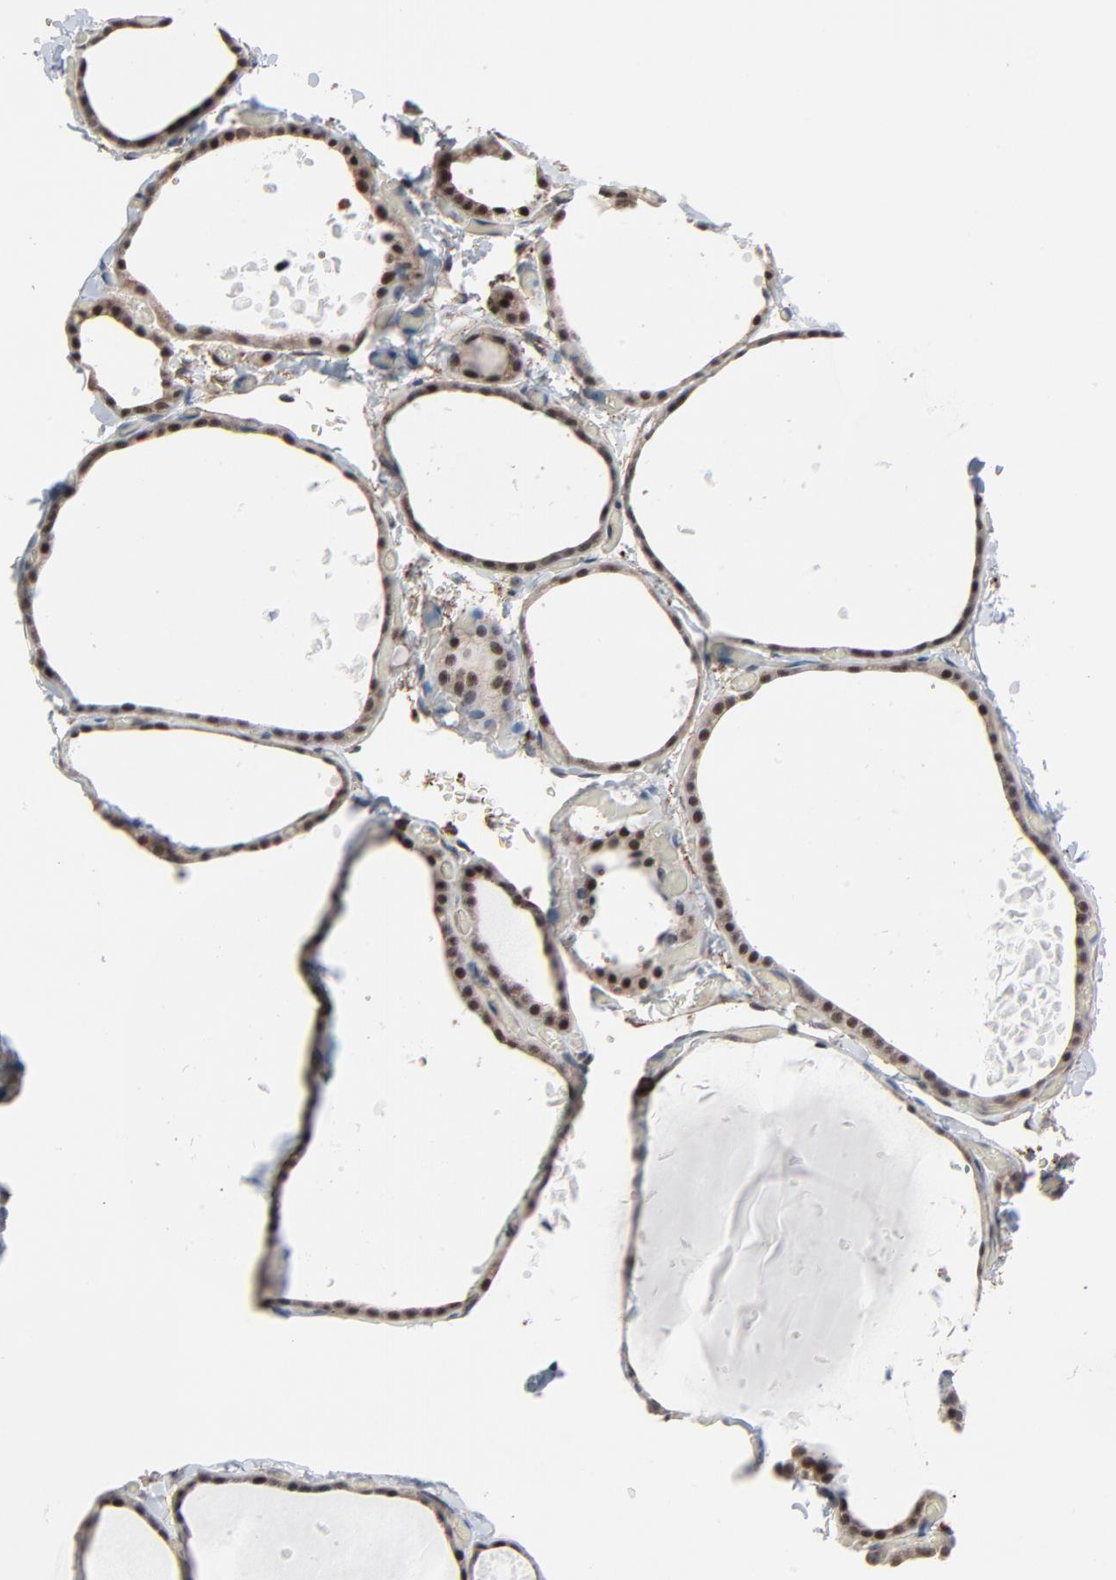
{"staining": {"intensity": "weak", "quantity": ">75%", "location": "nuclear"}, "tissue": "thyroid gland", "cell_type": "Glandular cells", "image_type": "normal", "snomed": [{"axis": "morphology", "description": "Normal tissue, NOS"}, {"axis": "topography", "description": "Thyroid gland"}], "caption": "A high-resolution histopathology image shows immunohistochemistry (IHC) staining of benign thyroid gland, which reveals weak nuclear expression in about >75% of glandular cells. Nuclei are stained in blue.", "gene": "OPTN", "patient": {"sex": "female", "age": 22}}